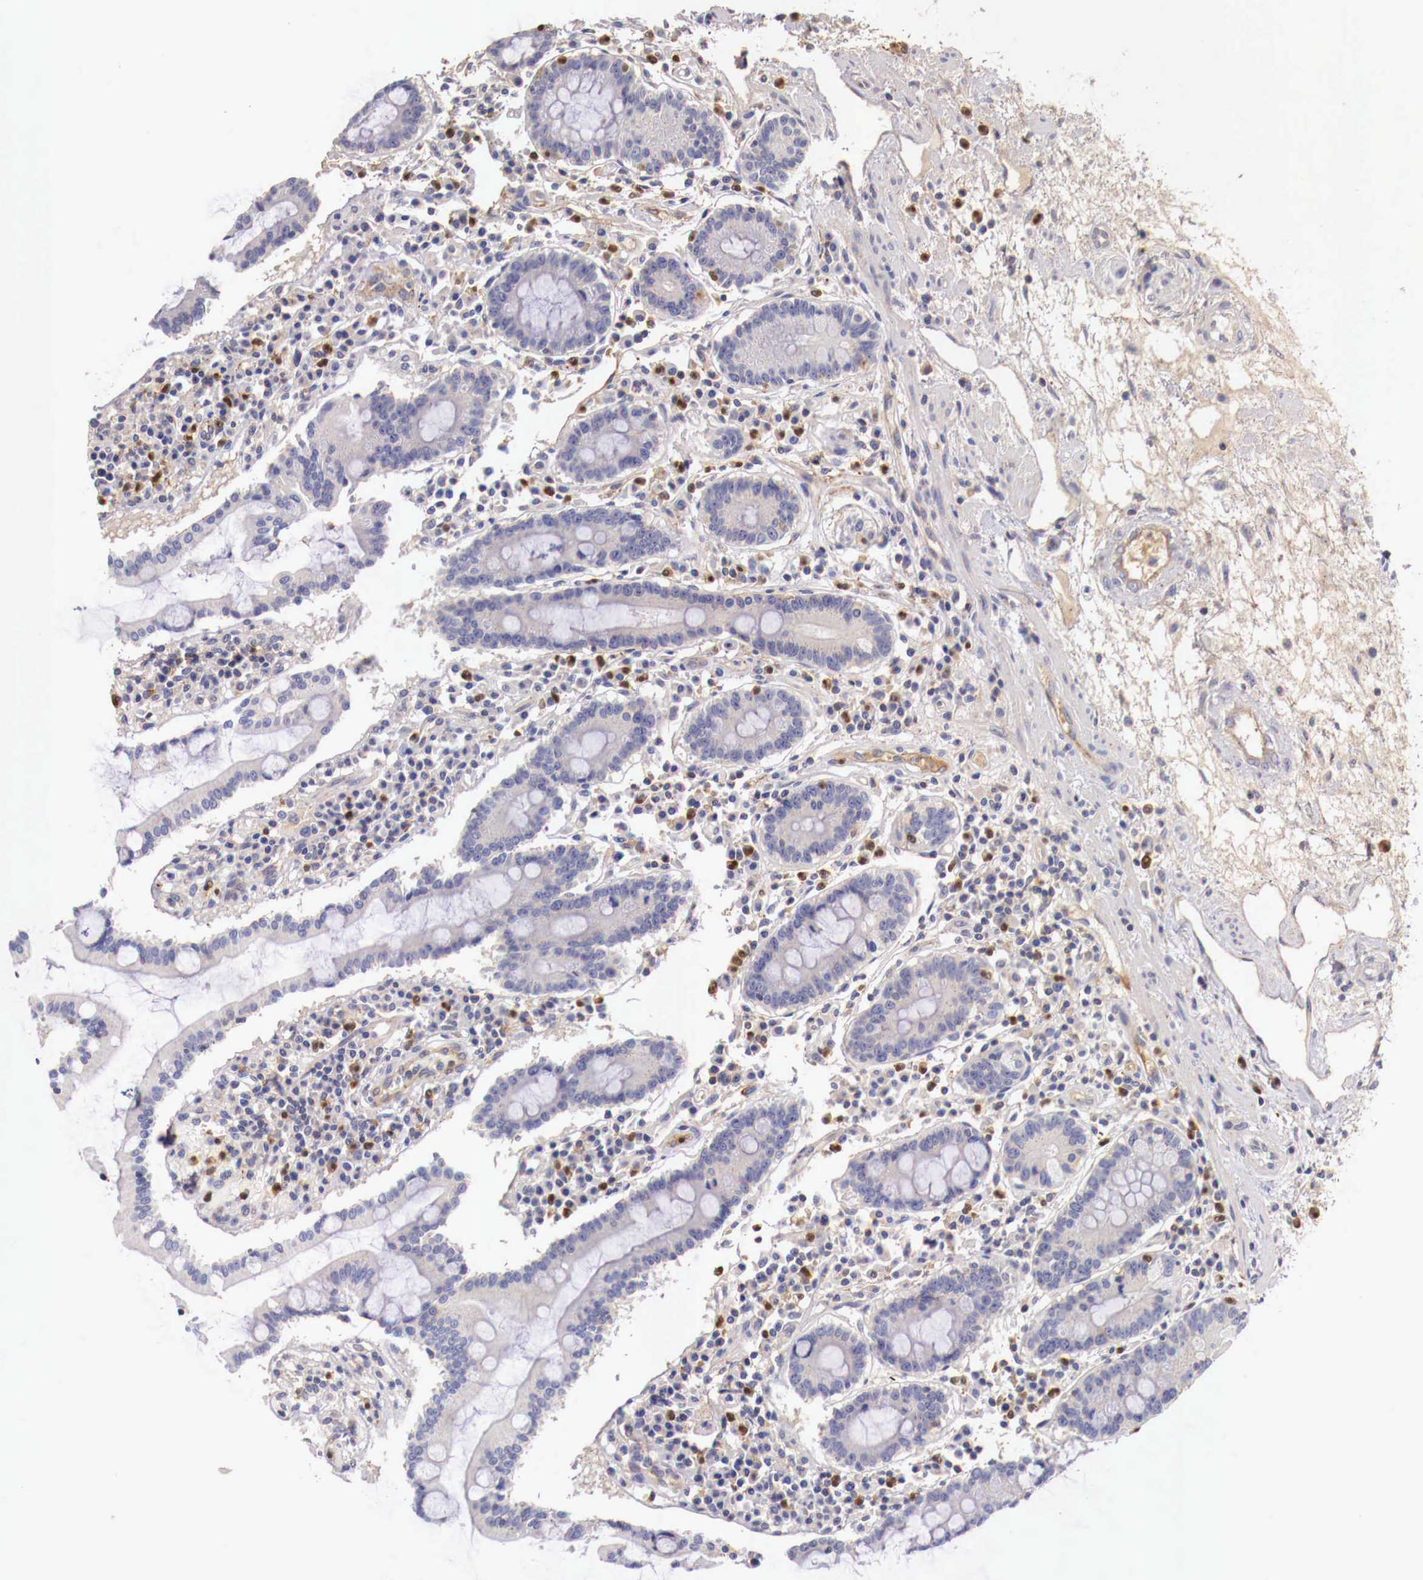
{"staining": {"intensity": "negative", "quantity": "none", "location": "none"}, "tissue": "duodenum", "cell_type": "Glandular cells", "image_type": "normal", "snomed": [{"axis": "morphology", "description": "Normal tissue, NOS"}, {"axis": "topography", "description": "Duodenum"}], "caption": "High power microscopy micrograph of an immunohistochemistry (IHC) photomicrograph of benign duodenum, revealing no significant positivity in glandular cells.", "gene": "PITPNA", "patient": {"sex": "male", "age": 73}}